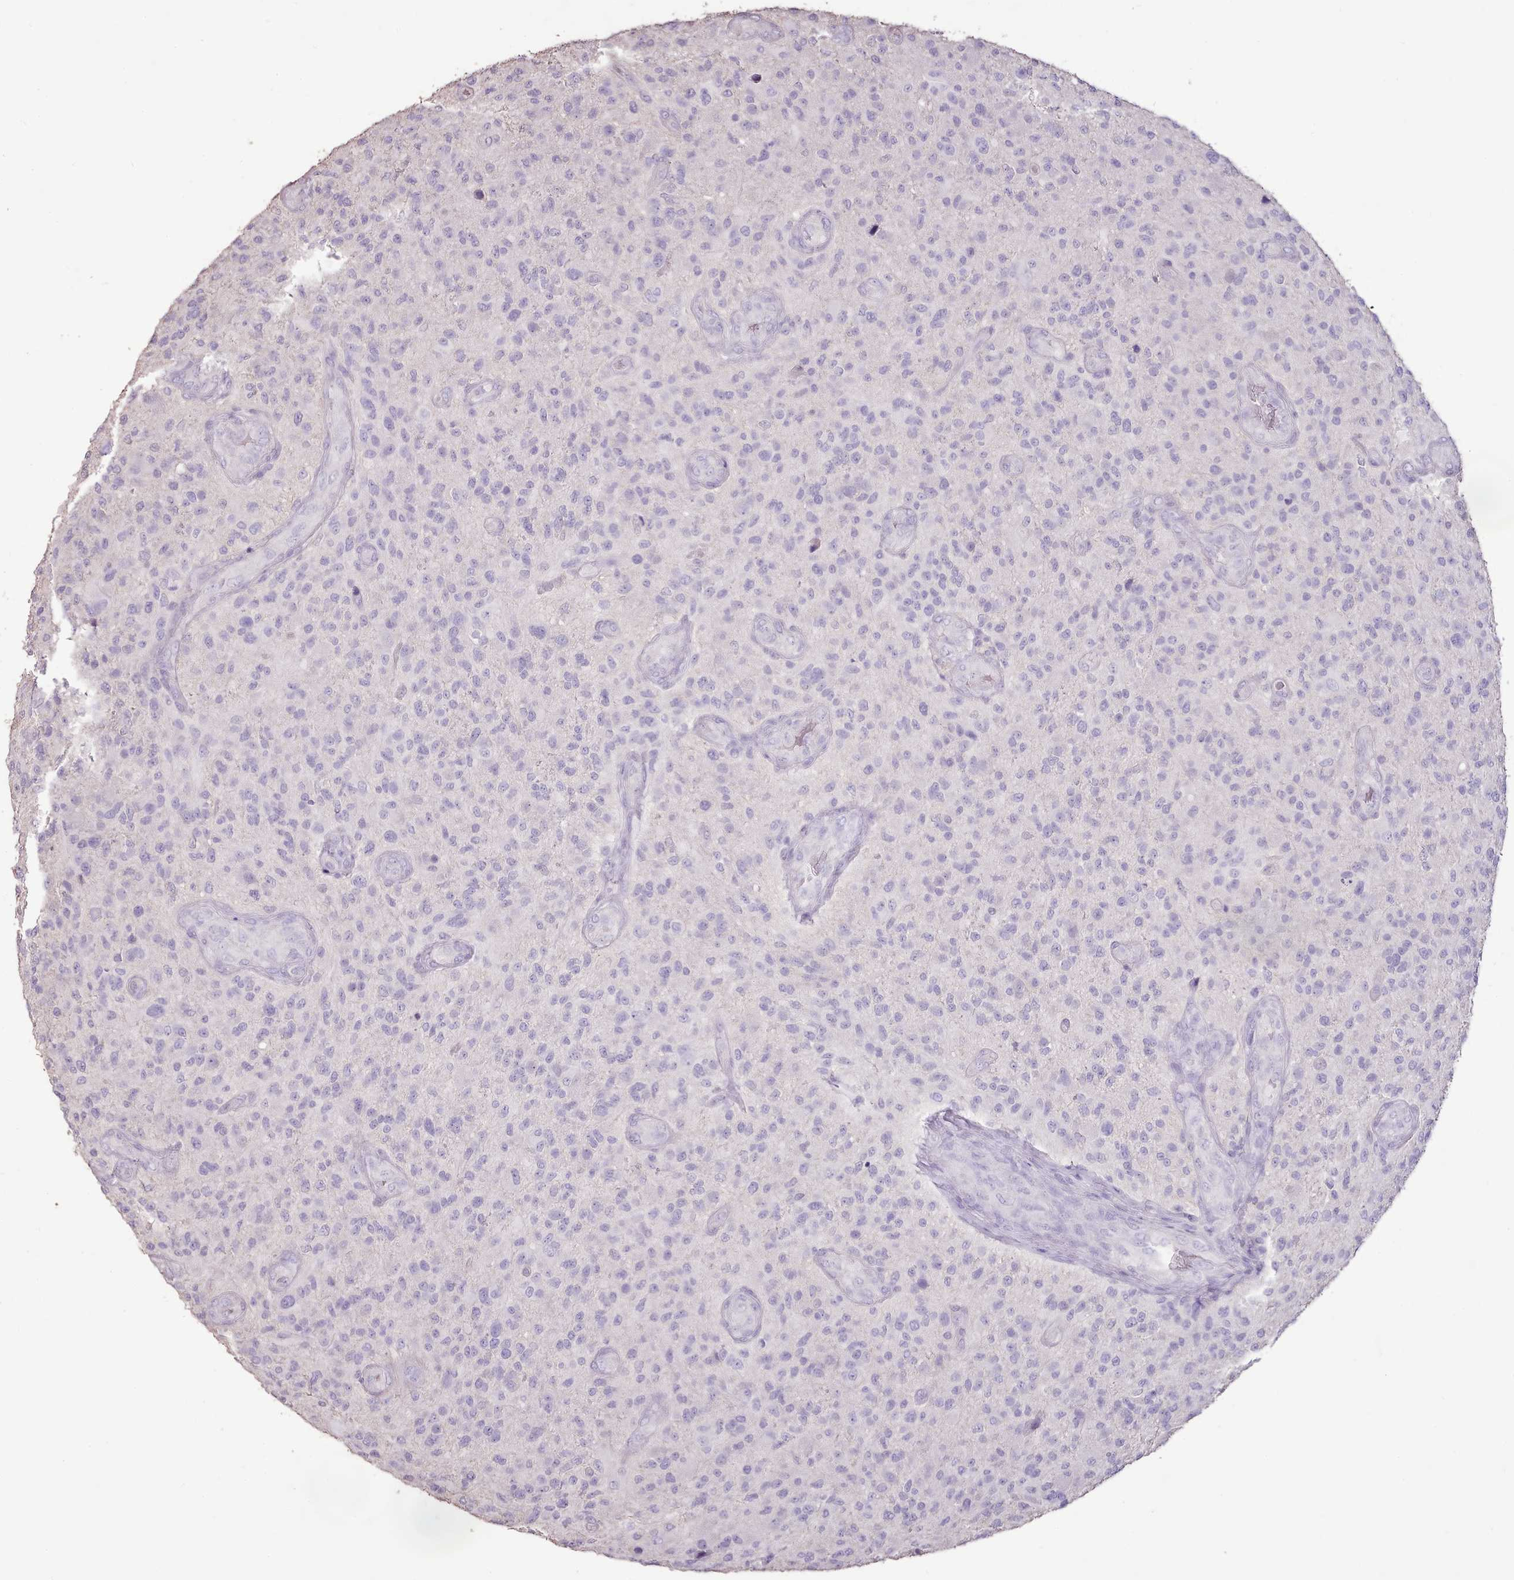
{"staining": {"intensity": "negative", "quantity": "none", "location": "none"}, "tissue": "glioma", "cell_type": "Tumor cells", "image_type": "cancer", "snomed": [{"axis": "morphology", "description": "Glioma, malignant, High grade"}, {"axis": "topography", "description": "Brain"}], "caption": "Immunohistochemistry histopathology image of human glioma stained for a protein (brown), which demonstrates no expression in tumor cells.", "gene": "BLOC1S2", "patient": {"sex": "male", "age": 47}}